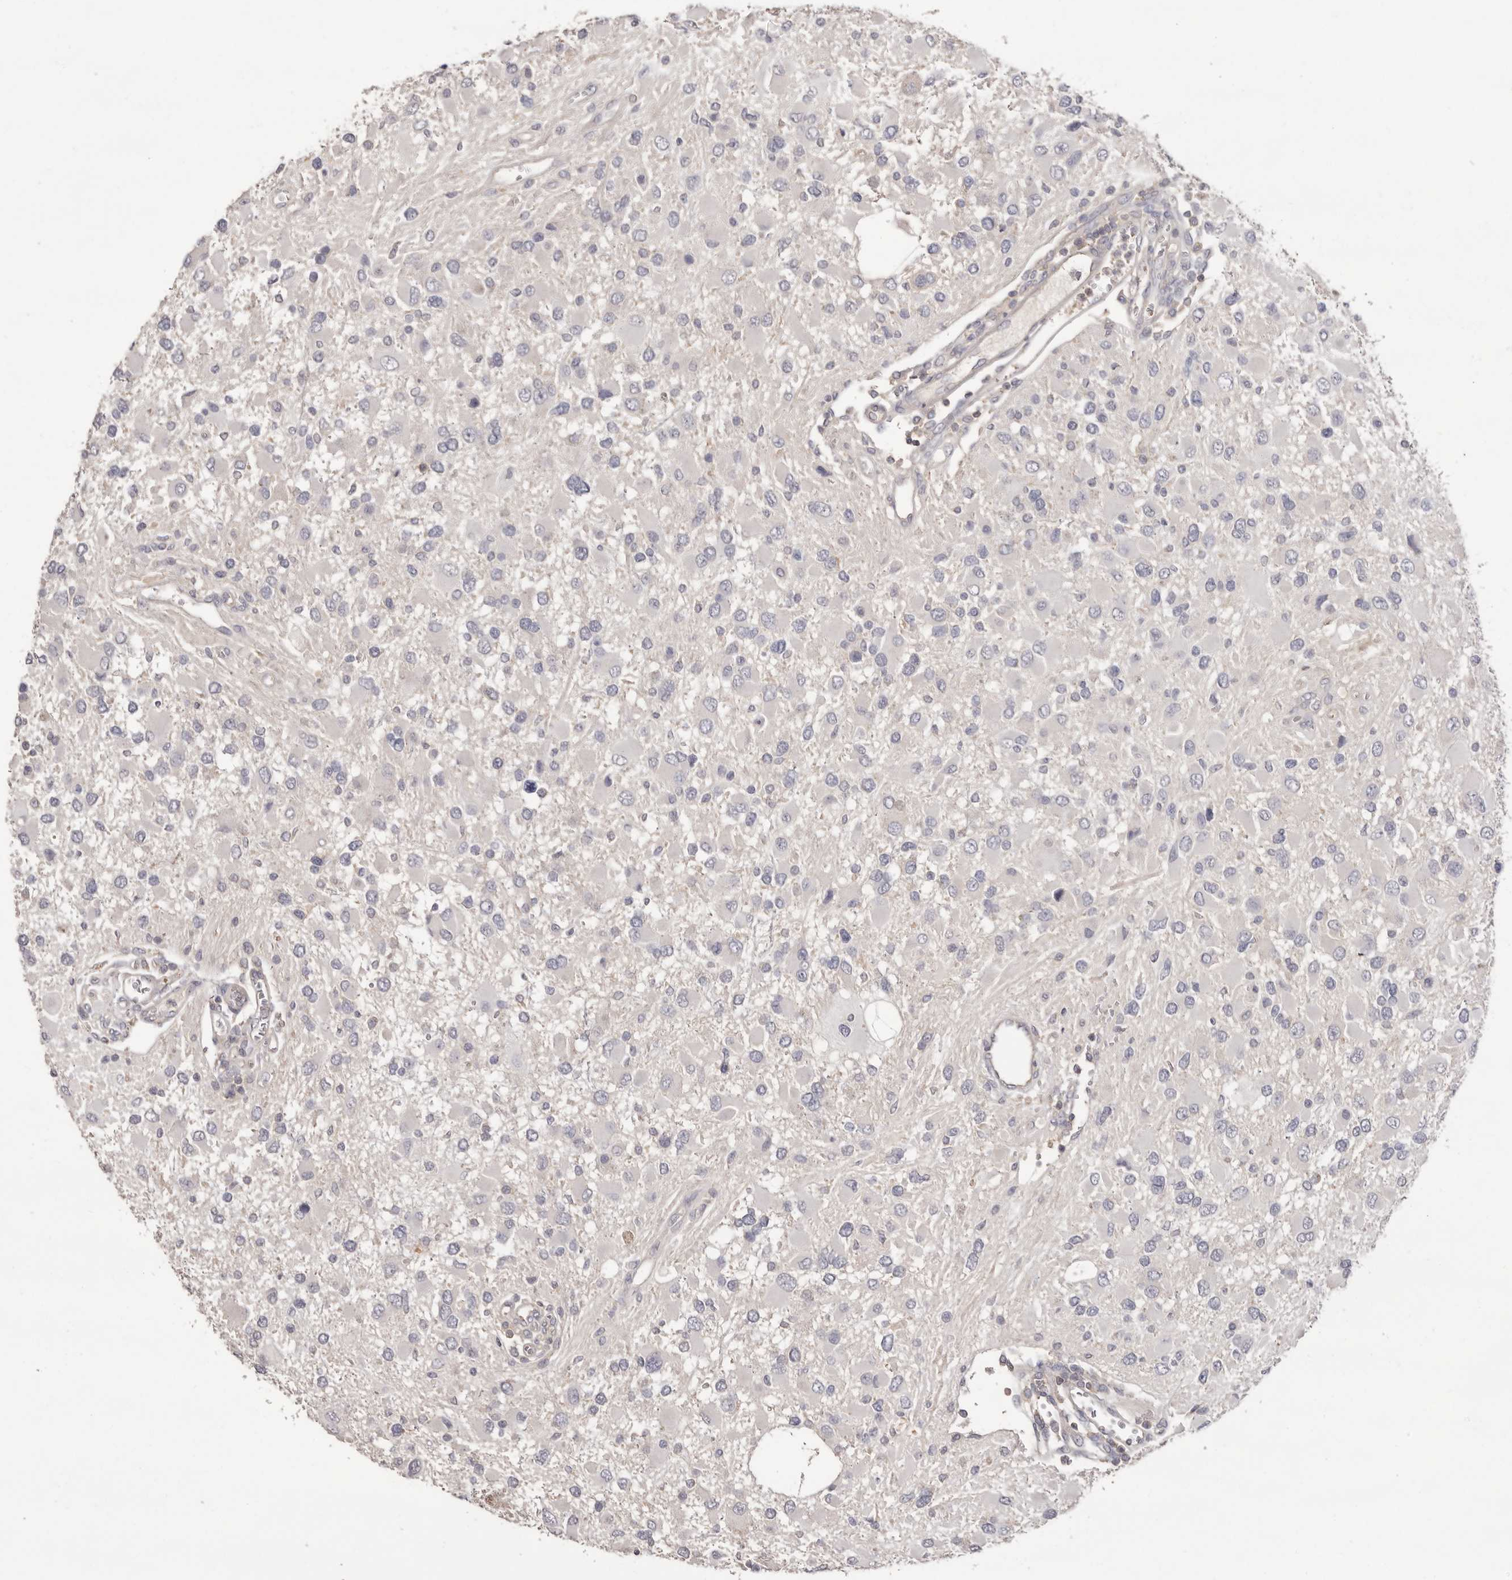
{"staining": {"intensity": "negative", "quantity": "none", "location": "none"}, "tissue": "glioma", "cell_type": "Tumor cells", "image_type": "cancer", "snomed": [{"axis": "morphology", "description": "Glioma, malignant, High grade"}, {"axis": "topography", "description": "Brain"}], "caption": "This photomicrograph is of glioma stained with immunohistochemistry (IHC) to label a protein in brown with the nuclei are counter-stained blue. There is no staining in tumor cells.", "gene": "MMACHC", "patient": {"sex": "male", "age": 53}}